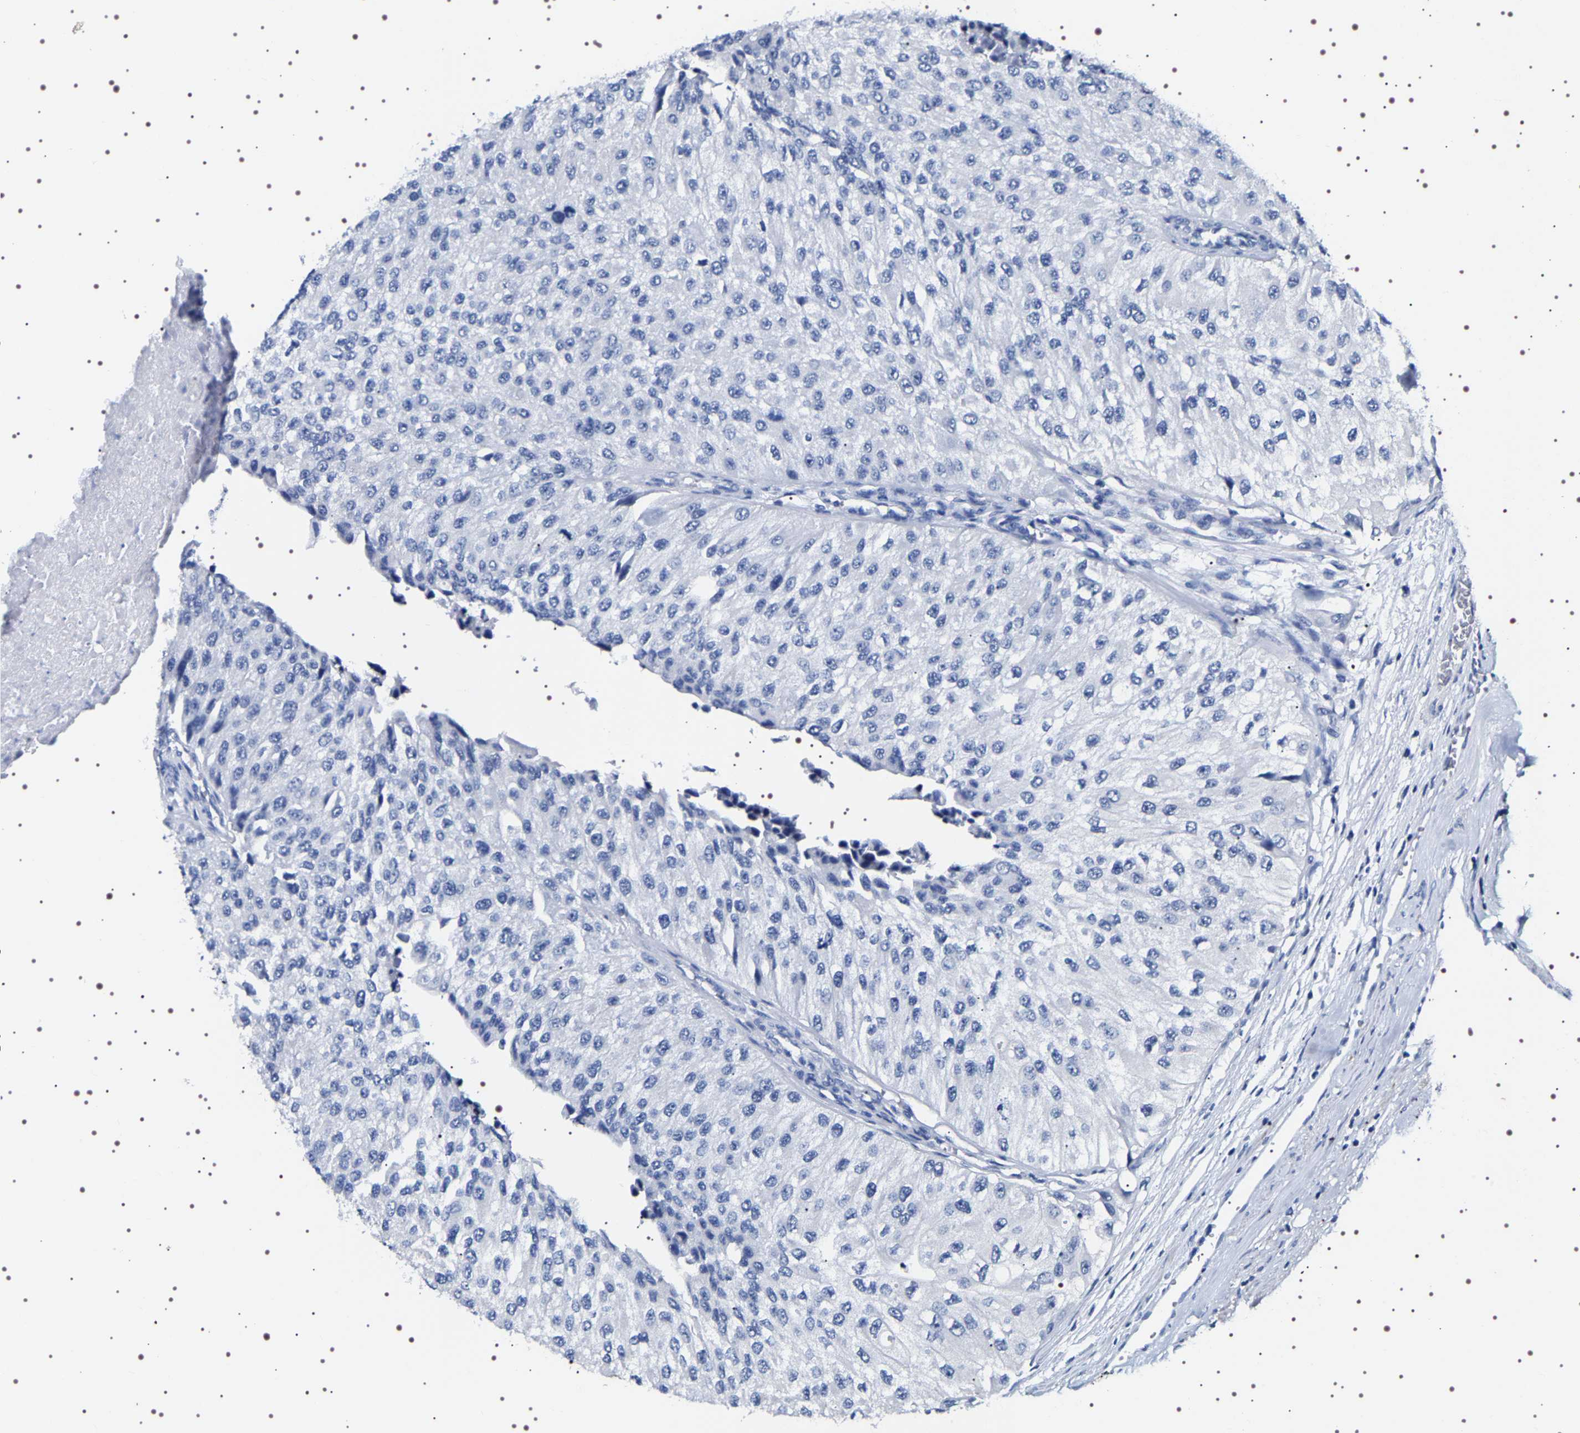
{"staining": {"intensity": "negative", "quantity": "none", "location": "none"}, "tissue": "urothelial cancer", "cell_type": "Tumor cells", "image_type": "cancer", "snomed": [{"axis": "morphology", "description": "Urothelial carcinoma, High grade"}, {"axis": "topography", "description": "Kidney"}, {"axis": "topography", "description": "Urinary bladder"}], "caption": "Human urothelial carcinoma (high-grade) stained for a protein using immunohistochemistry (IHC) reveals no staining in tumor cells.", "gene": "UBQLN3", "patient": {"sex": "male", "age": 77}}